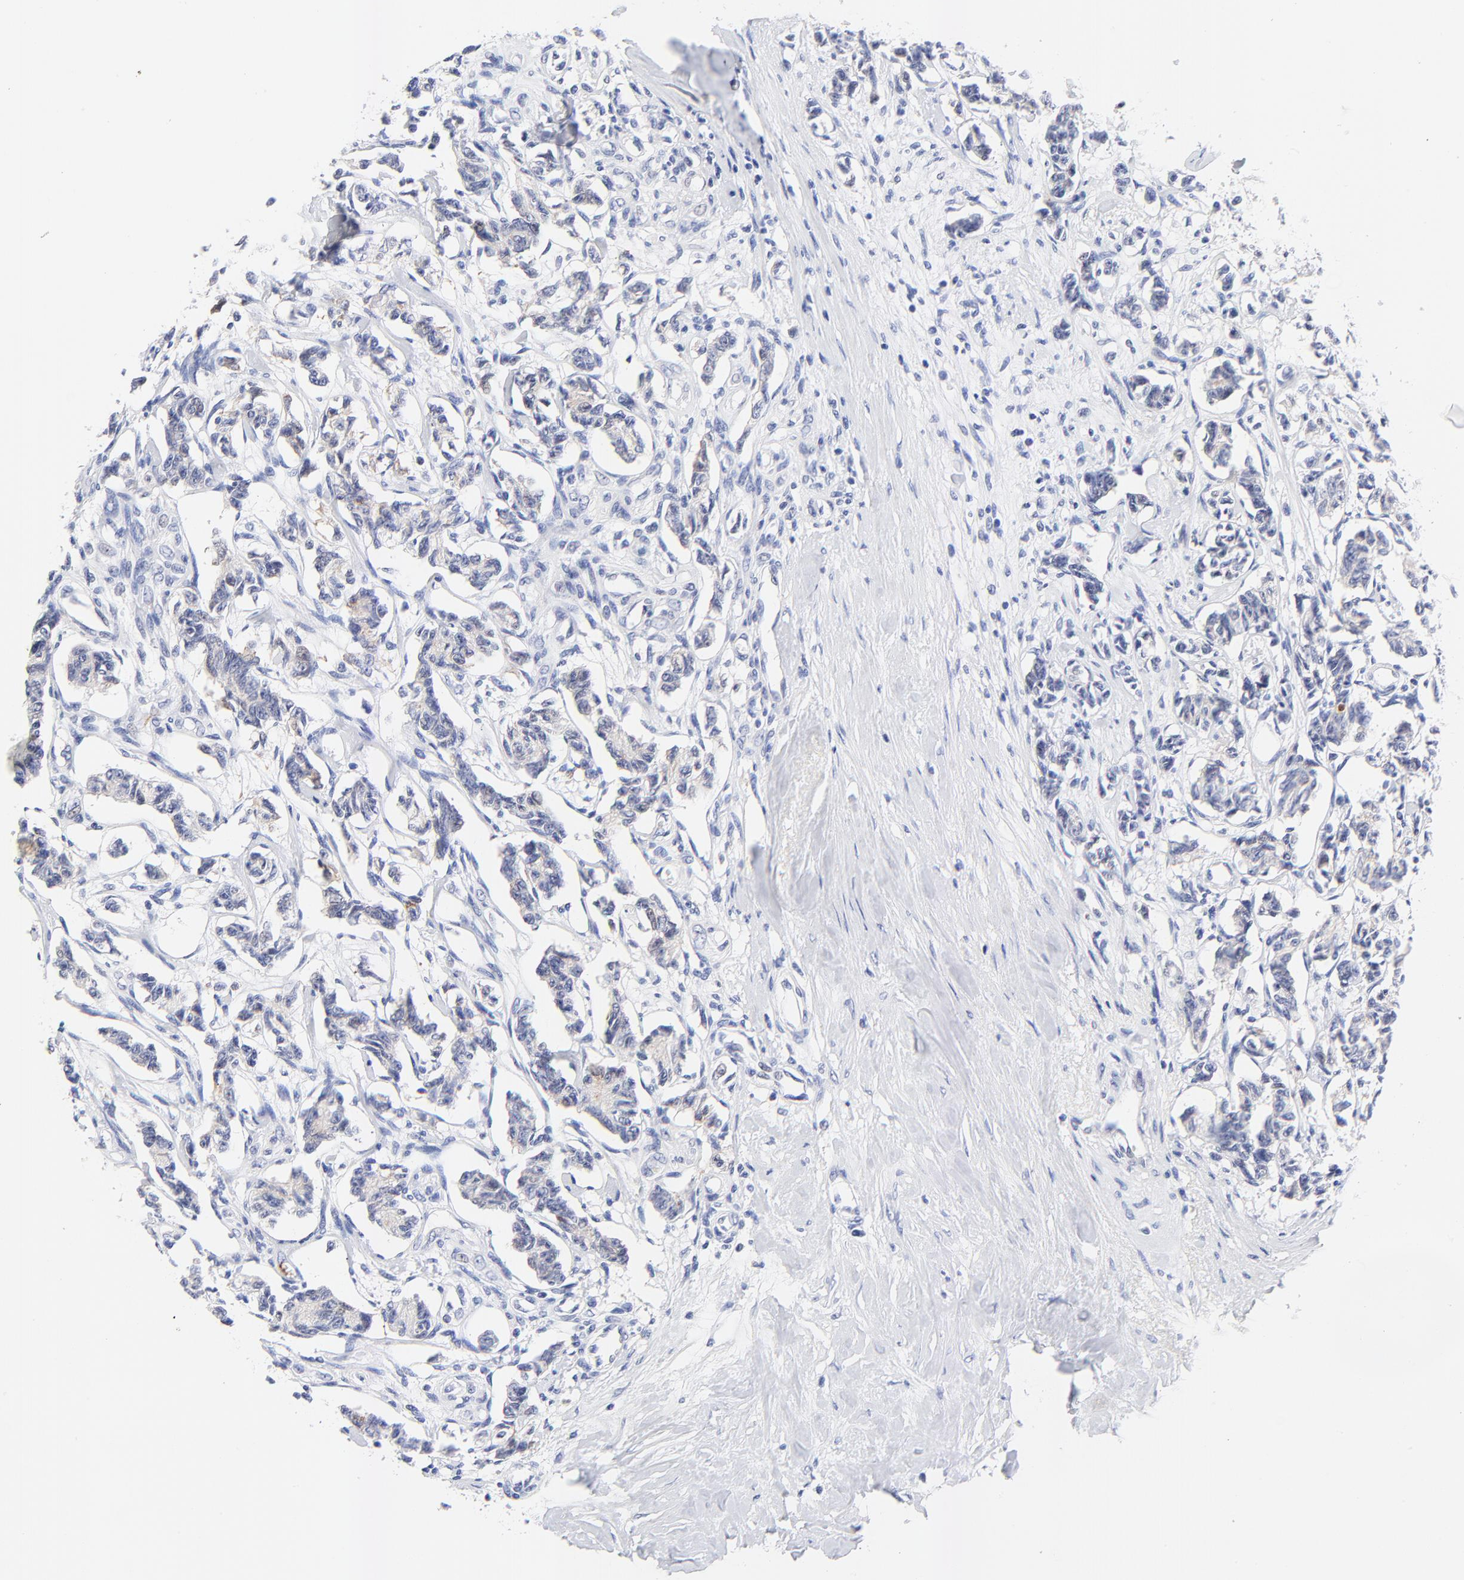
{"staining": {"intensity": "negative", "quantity": "none", "location": "none"}, "tissue": "renal cancer", "cell_type": "Tumor cells", "image_type": "cancer", "snomed": [{"axis": "morphology", "description": "Carcinoid, malignant, NOS"}, {"axis": "topography", "description": "Kidney"}], "caption": "DAB immunohistochemical staining of renal cancer exhibits no significant expression in tumor cells.", "gene": "FAM117B", "patient": {"sex": "female", "age": 41}}